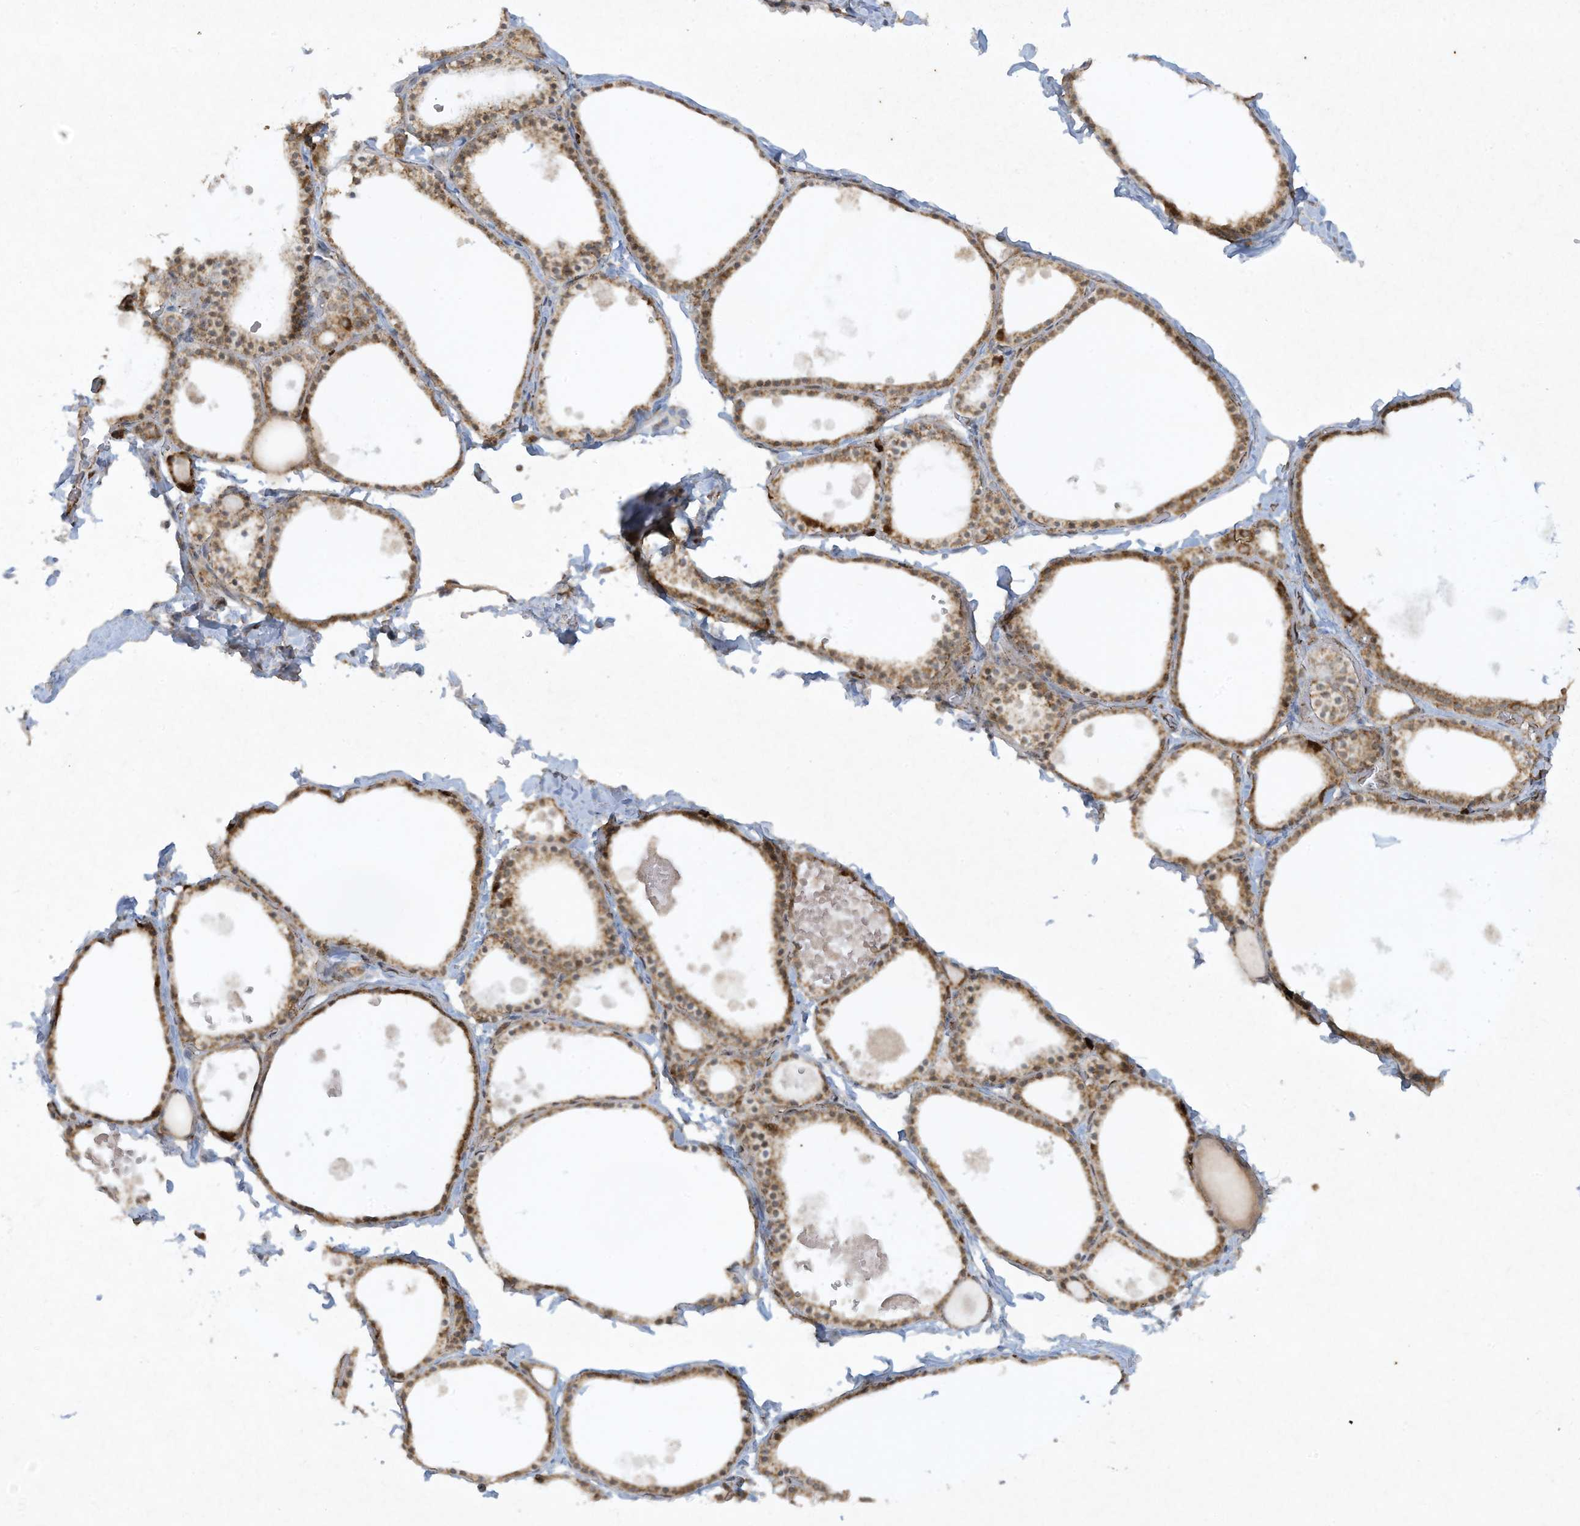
{"staining": {"intensity": "moderate", "quantity": ">75%", "location": "cytoplasmic/membranous"}, "tissue": "thyroid gland", "cell_type": "Glandular cells", "image_type": "normal", "snomed": [{"axis": "morphology", "description": "Normal tissue, NOS"}, {"axis": "topography", "description": "Thyroid gland"}], "caption": "Immunohistochemical staining of unremarkable human thyroid gland displays medium levels of moderate cytoplasmic/membranous expression in about >75% of glandular cells. (DAB (3,3'-diaminobenzidine) = brown stain, brightfield microscopy at high magnification).", "gene": "CHRNA4", "patient": {"sex": "male", "age": 56}}